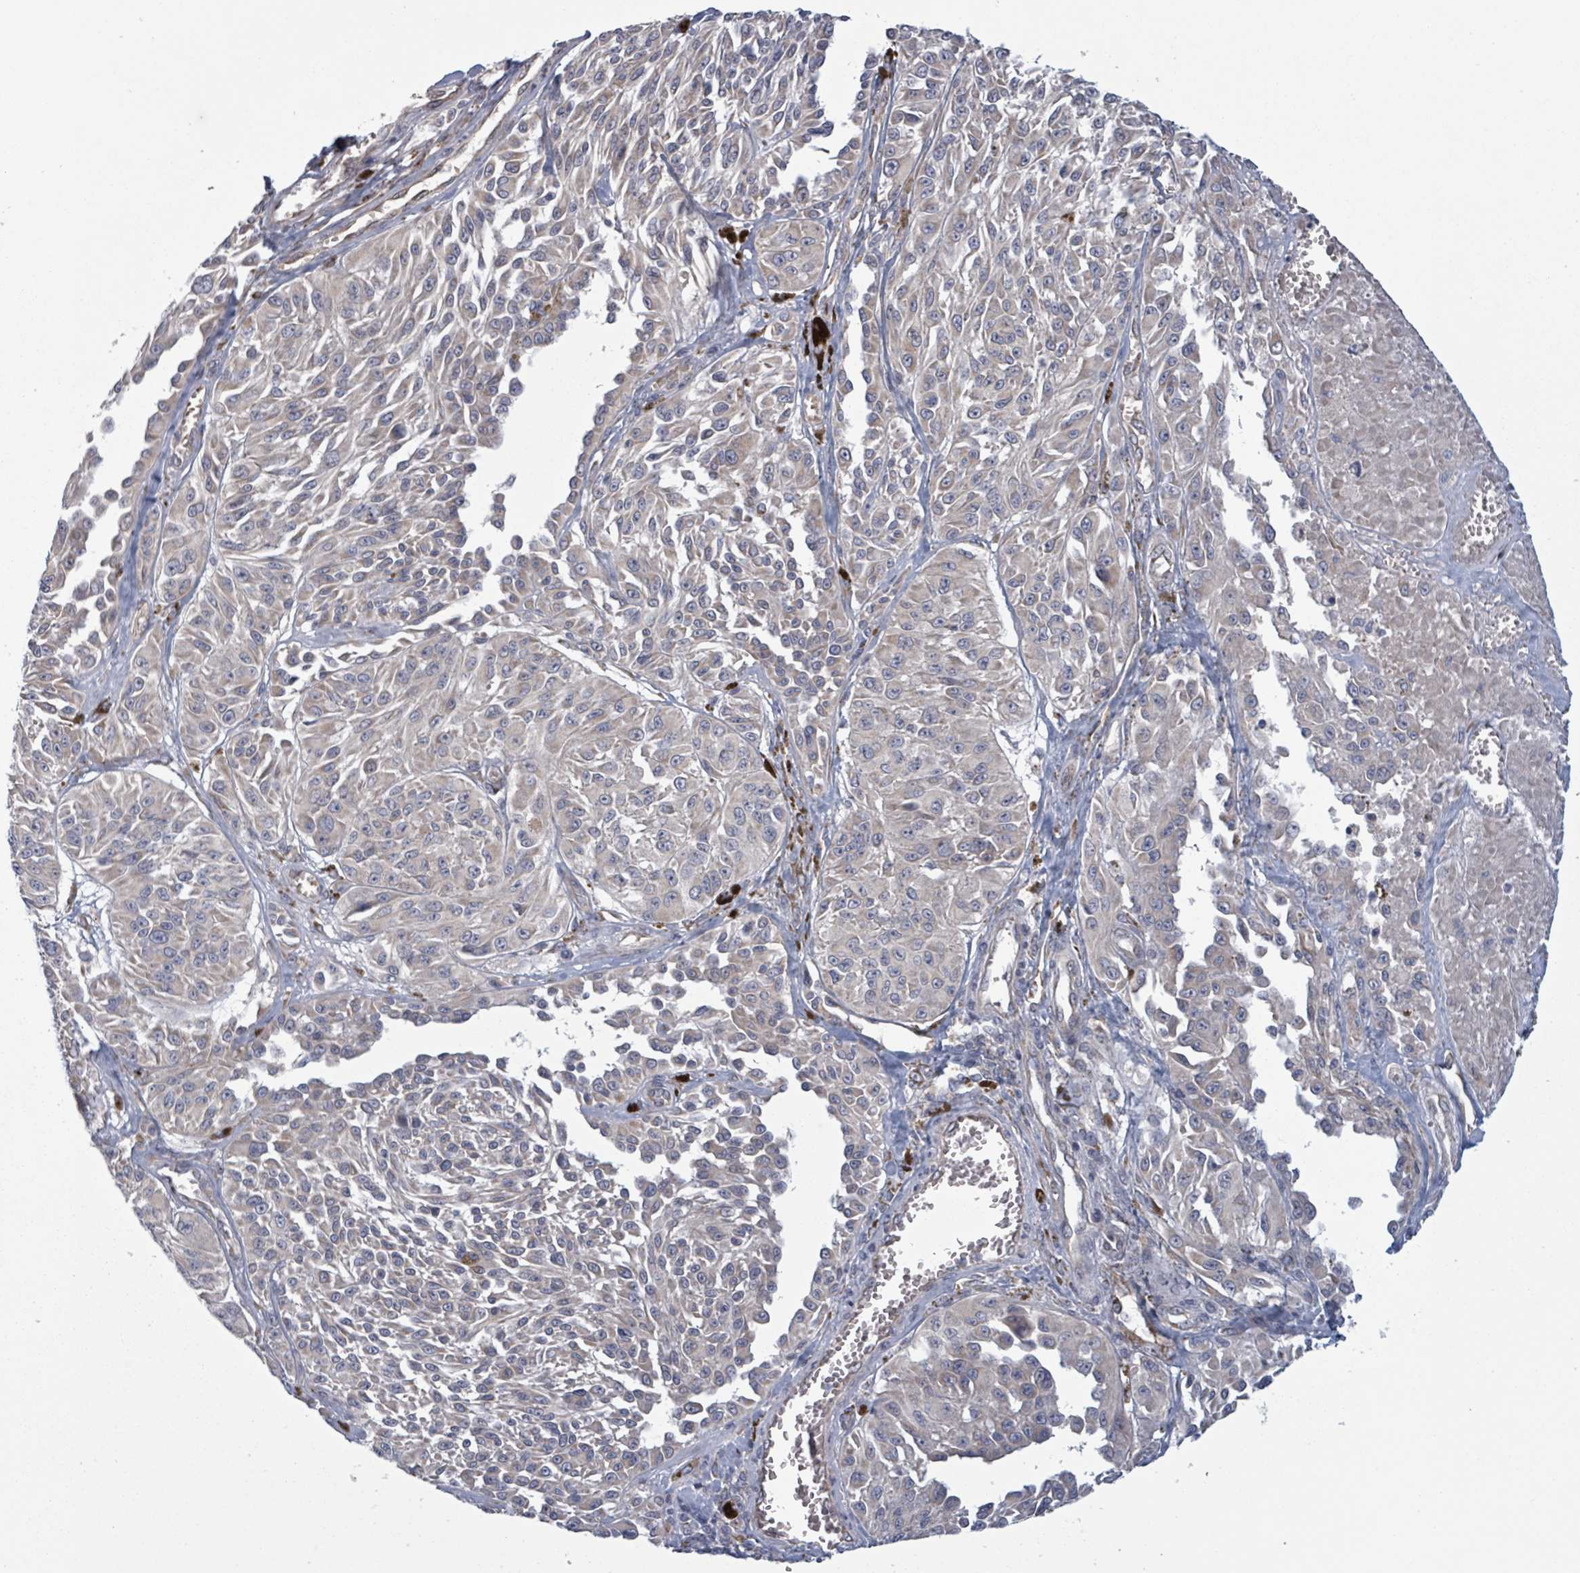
{"staining": {"intensity": "negative", "quantity": "none", "location": "none"}, "tissue": "melanoma", "cell_type": "Tumor cells", "image_type": "cancer", "snomed": [{"axis": "morphology", "description": "Malignant melanoma, NOS"}, {"axis": "topography", "description": "Skin"}], "caption": "Immunohistochemistry image of human malignant melanoma stained for a protein (brown), which displays no expression in tumor cells.", "gene": "FKBP1A", "patient": {"sex": "male", "age": 94}}